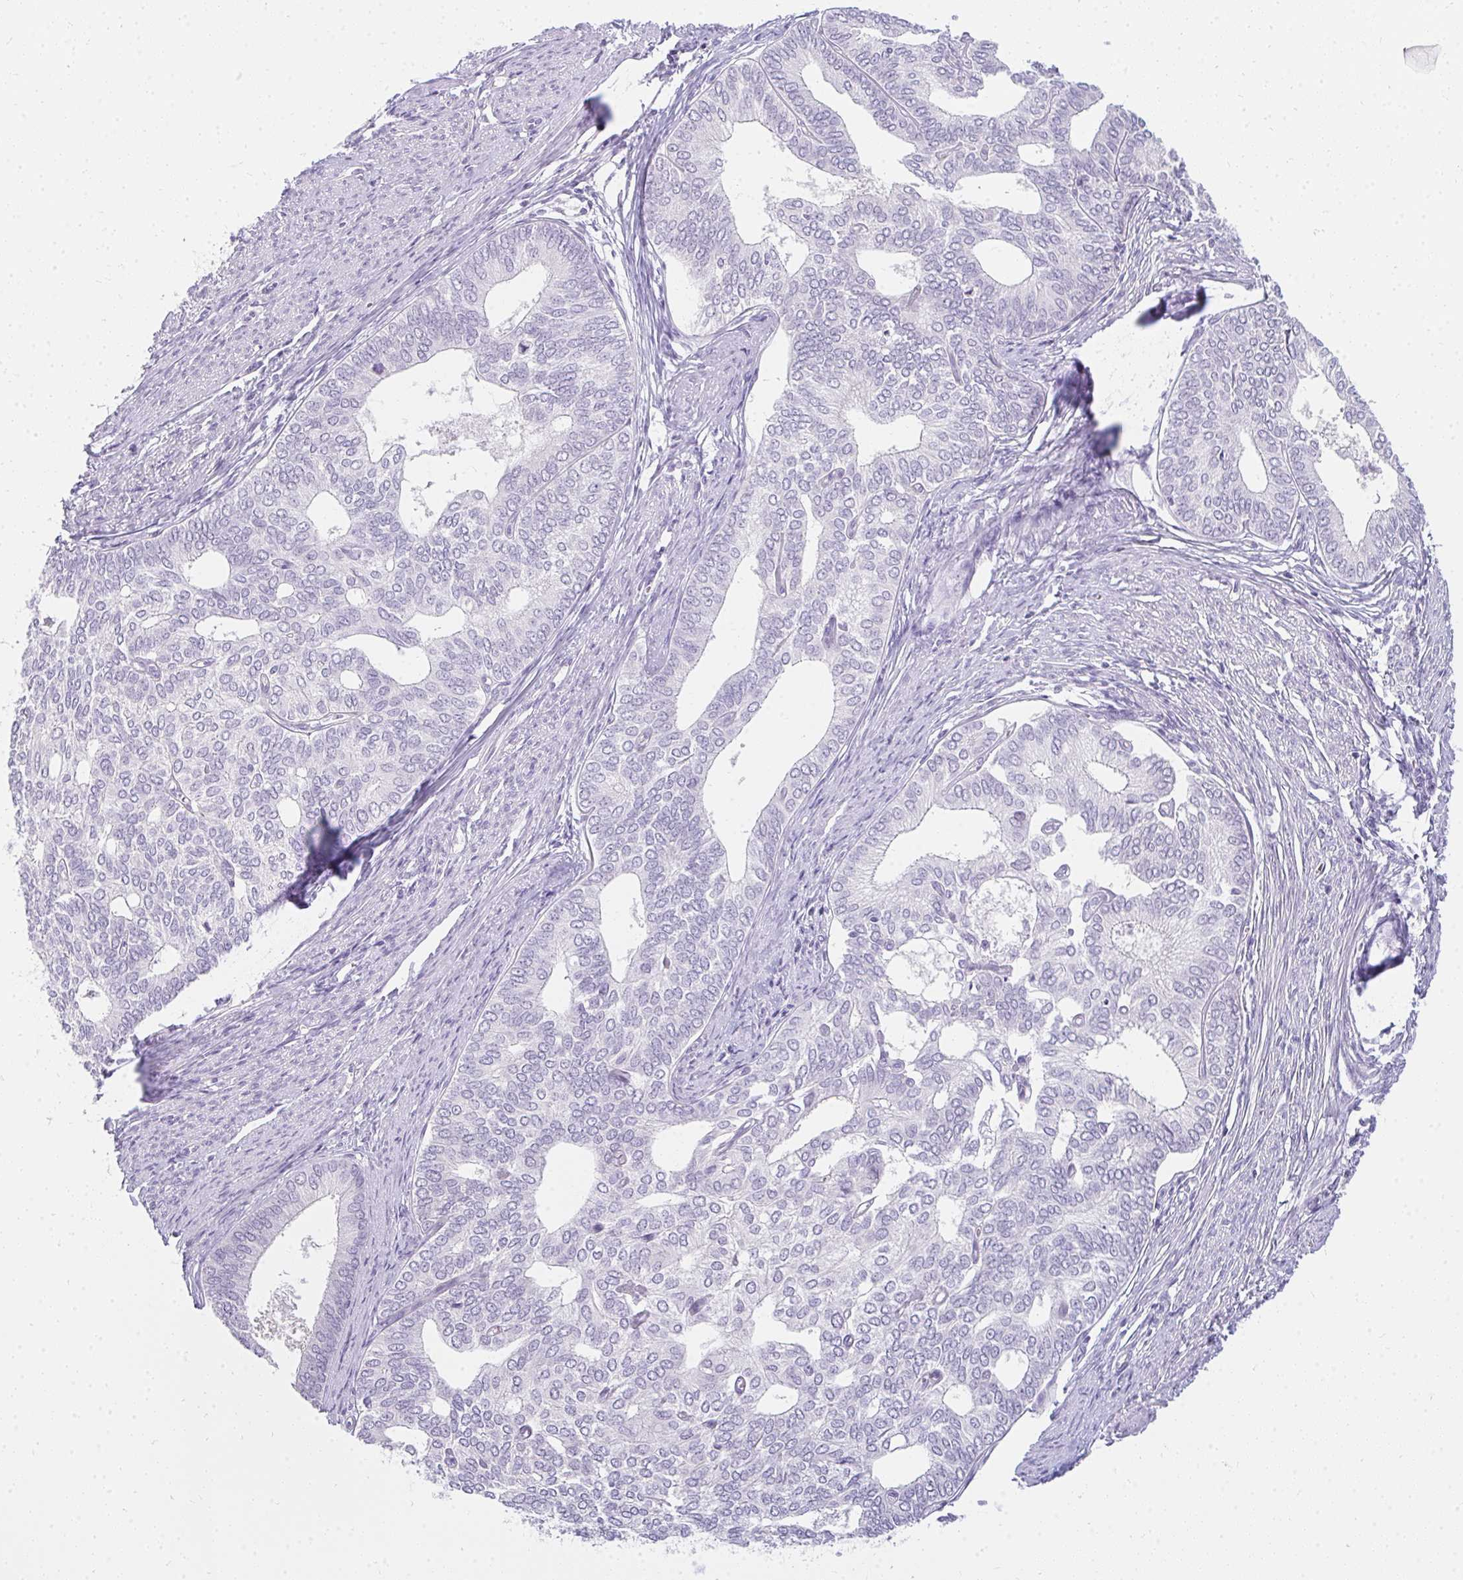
{"staining": {"intensity": "negative", "quantity": "none", "location": "none"}, "tissue": "endometrial cancer", "cell_type": "Tumor cells", "image_type": "cancer", "snomed": [{"axis": "morphology", "description": "Adenocarcinoma, NOS"}, {"axis": "topography", "description": "Endometrium"}], "caption": "Immunohistochemistry micrograph of endometrial adenocarcinoma stained for a protein (brown), which reveals no expression in tumor cells. The staining is performed using DAB brown chromogen with nuclei counter-stained in using hematoxylin.", "gene": "PPP1R3G", "patient": {"sex": "female", "age": 75}}